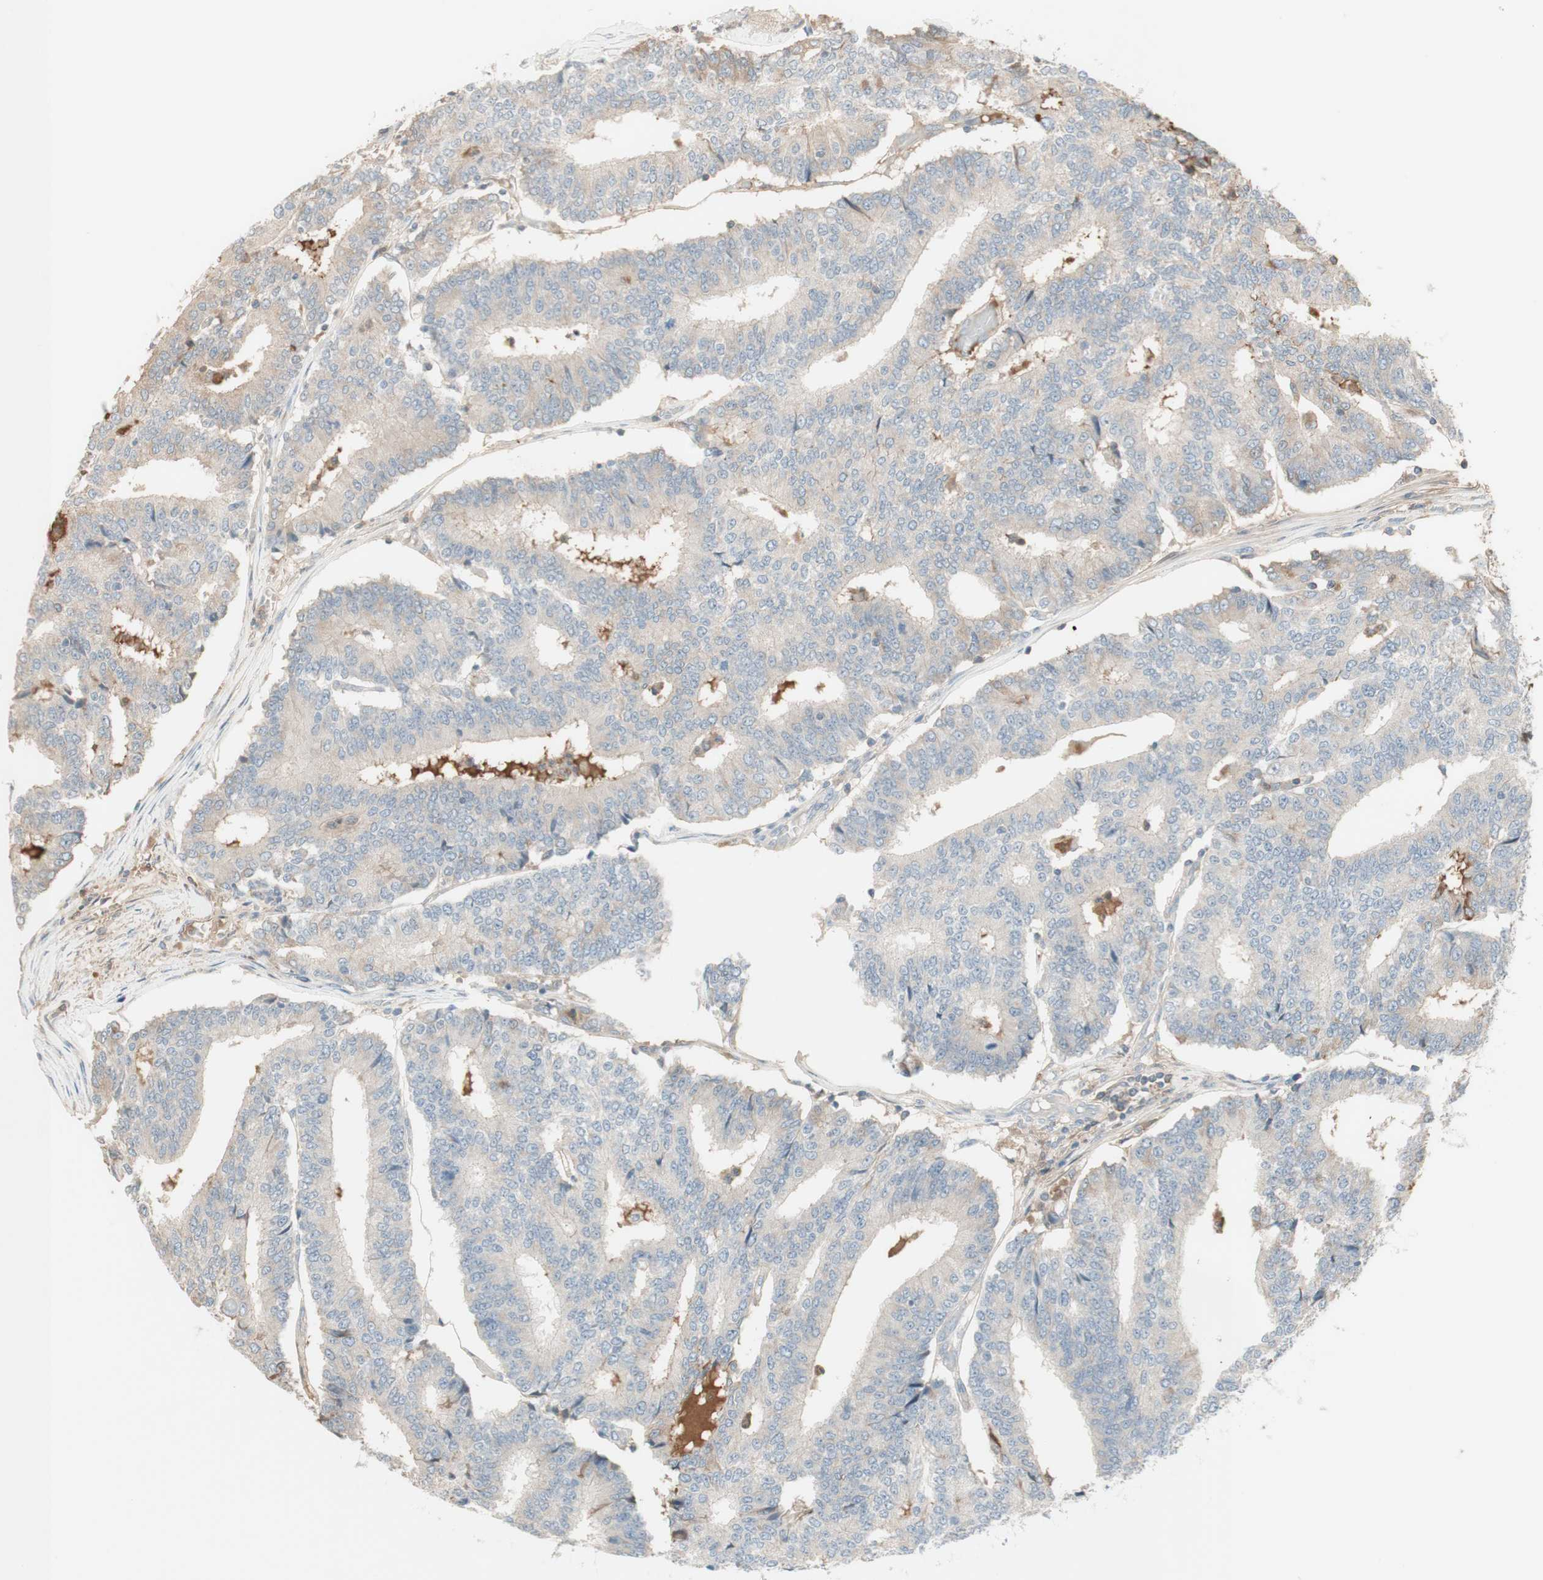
{"staining": {"intensity": "negative", "quantity": "none", "location": "none"}, "tissue": "prostate cancer", "cell_type": "Tumor cells", "image_type": "cancer", "snomed": [{"axis": "morphology", "description": "Normal tissue, NOS"}, {"axis": "morphology", "description": "Adenocarcinoma, High grade"}, {"axis": "topography", "description": "Prostate"}, {"axis": "topography", "description": "Seminal veicle"}], "caption": "The image shows no staining of tumor cells in adenocarcinoma (high-grade) (prostate).", "gene": "IFNG", "patient": {"sex": "male", "age": 55}}